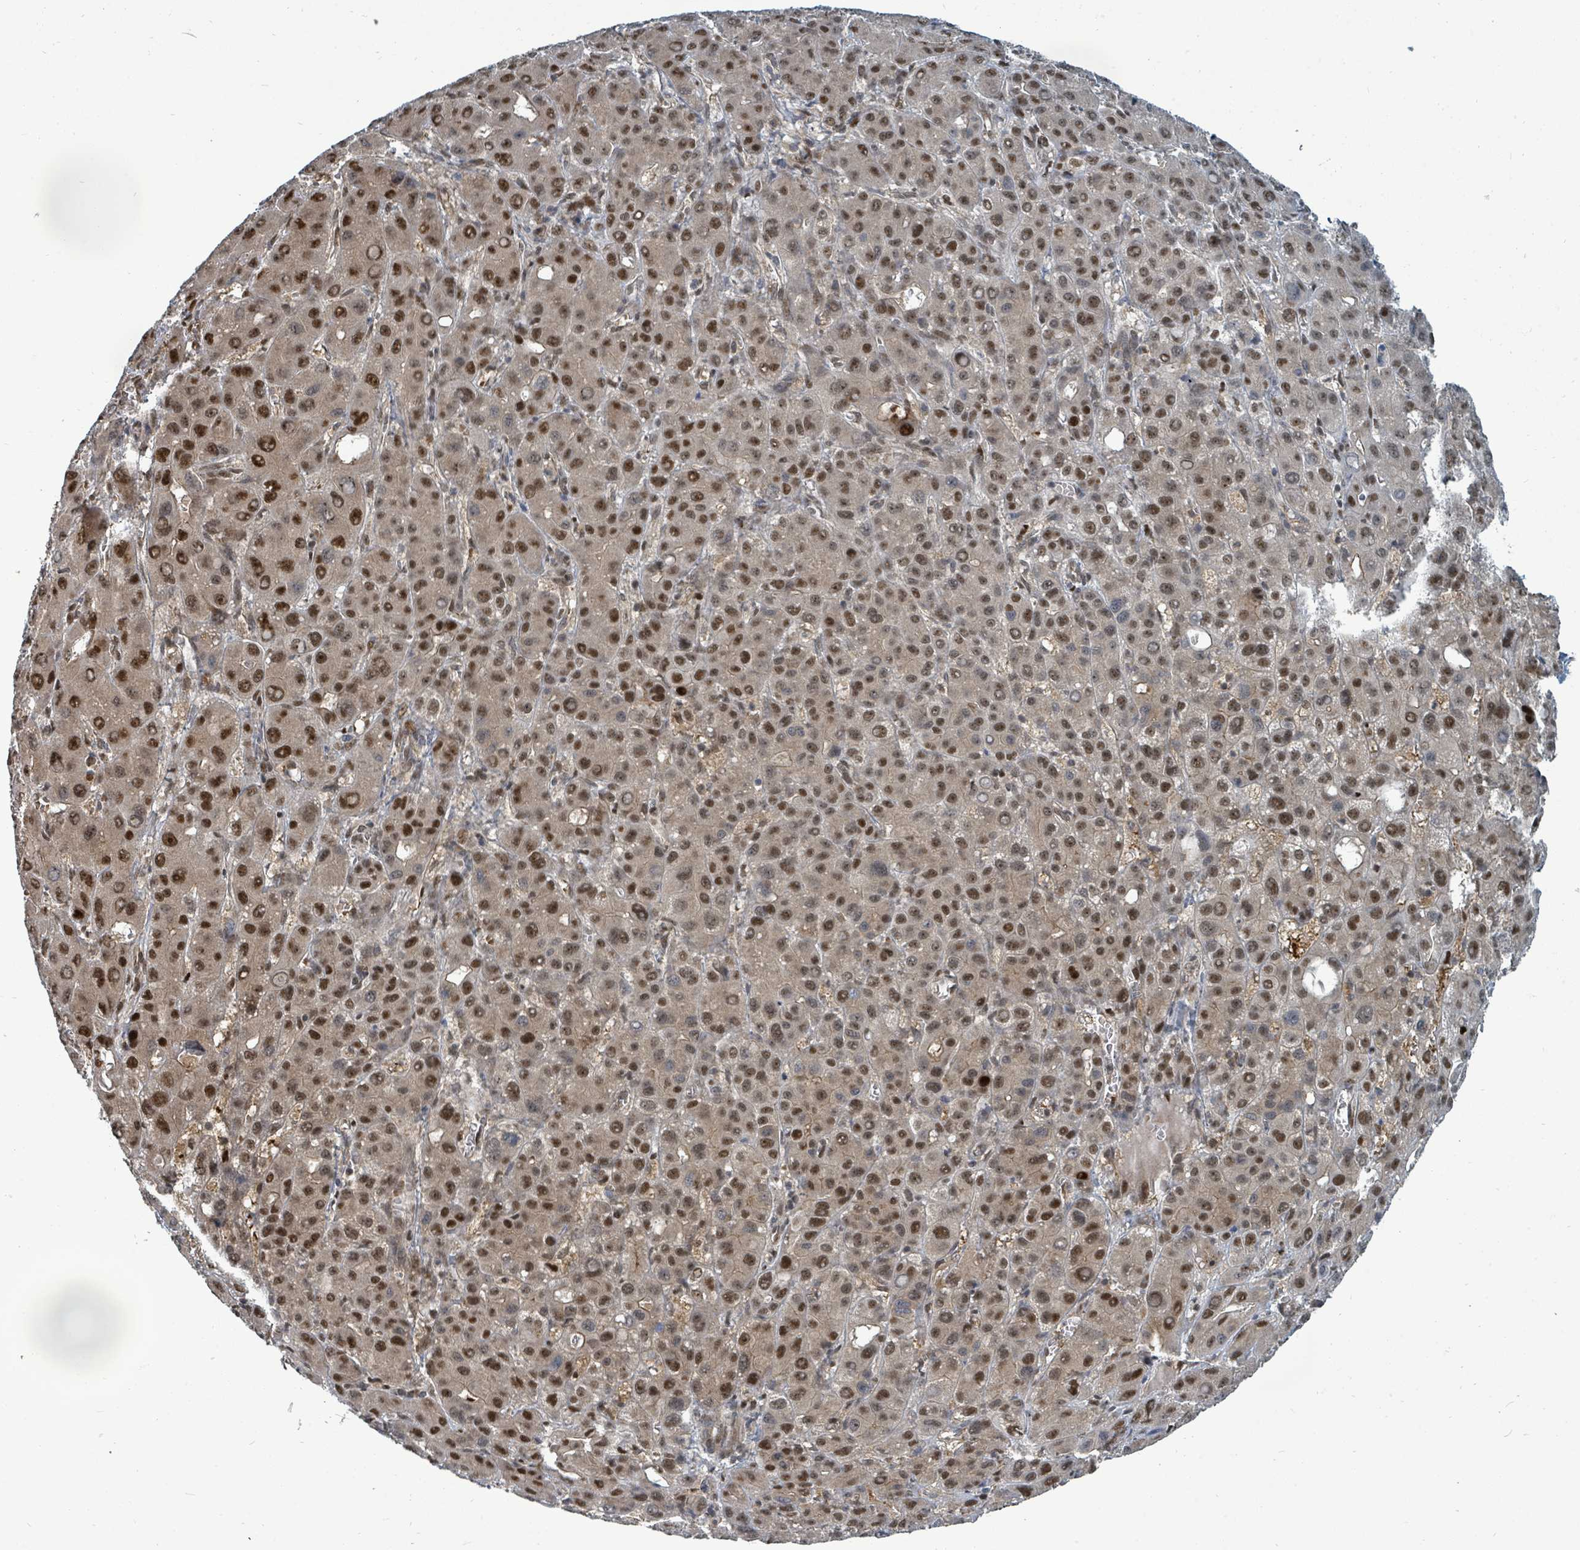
{"staining": {"intensity": "strong", "quantity": ">75%", "location": "nuclear"}, "tissue": "liver cancer", "cell_type": "Tumor cells", "image_type": "cancer", "snomed": [{"axis": "morphology", "description": "Carcinoma, Hepatocellular, NOS"}, {"axis": "topography", "description": "Liver"}], "caption": "Liver cancer stained for a protein shows strong nuclear positivity in tumor cells.", "gene": "TRDMT1", "patient": {"sex": "male", "age": 55}}